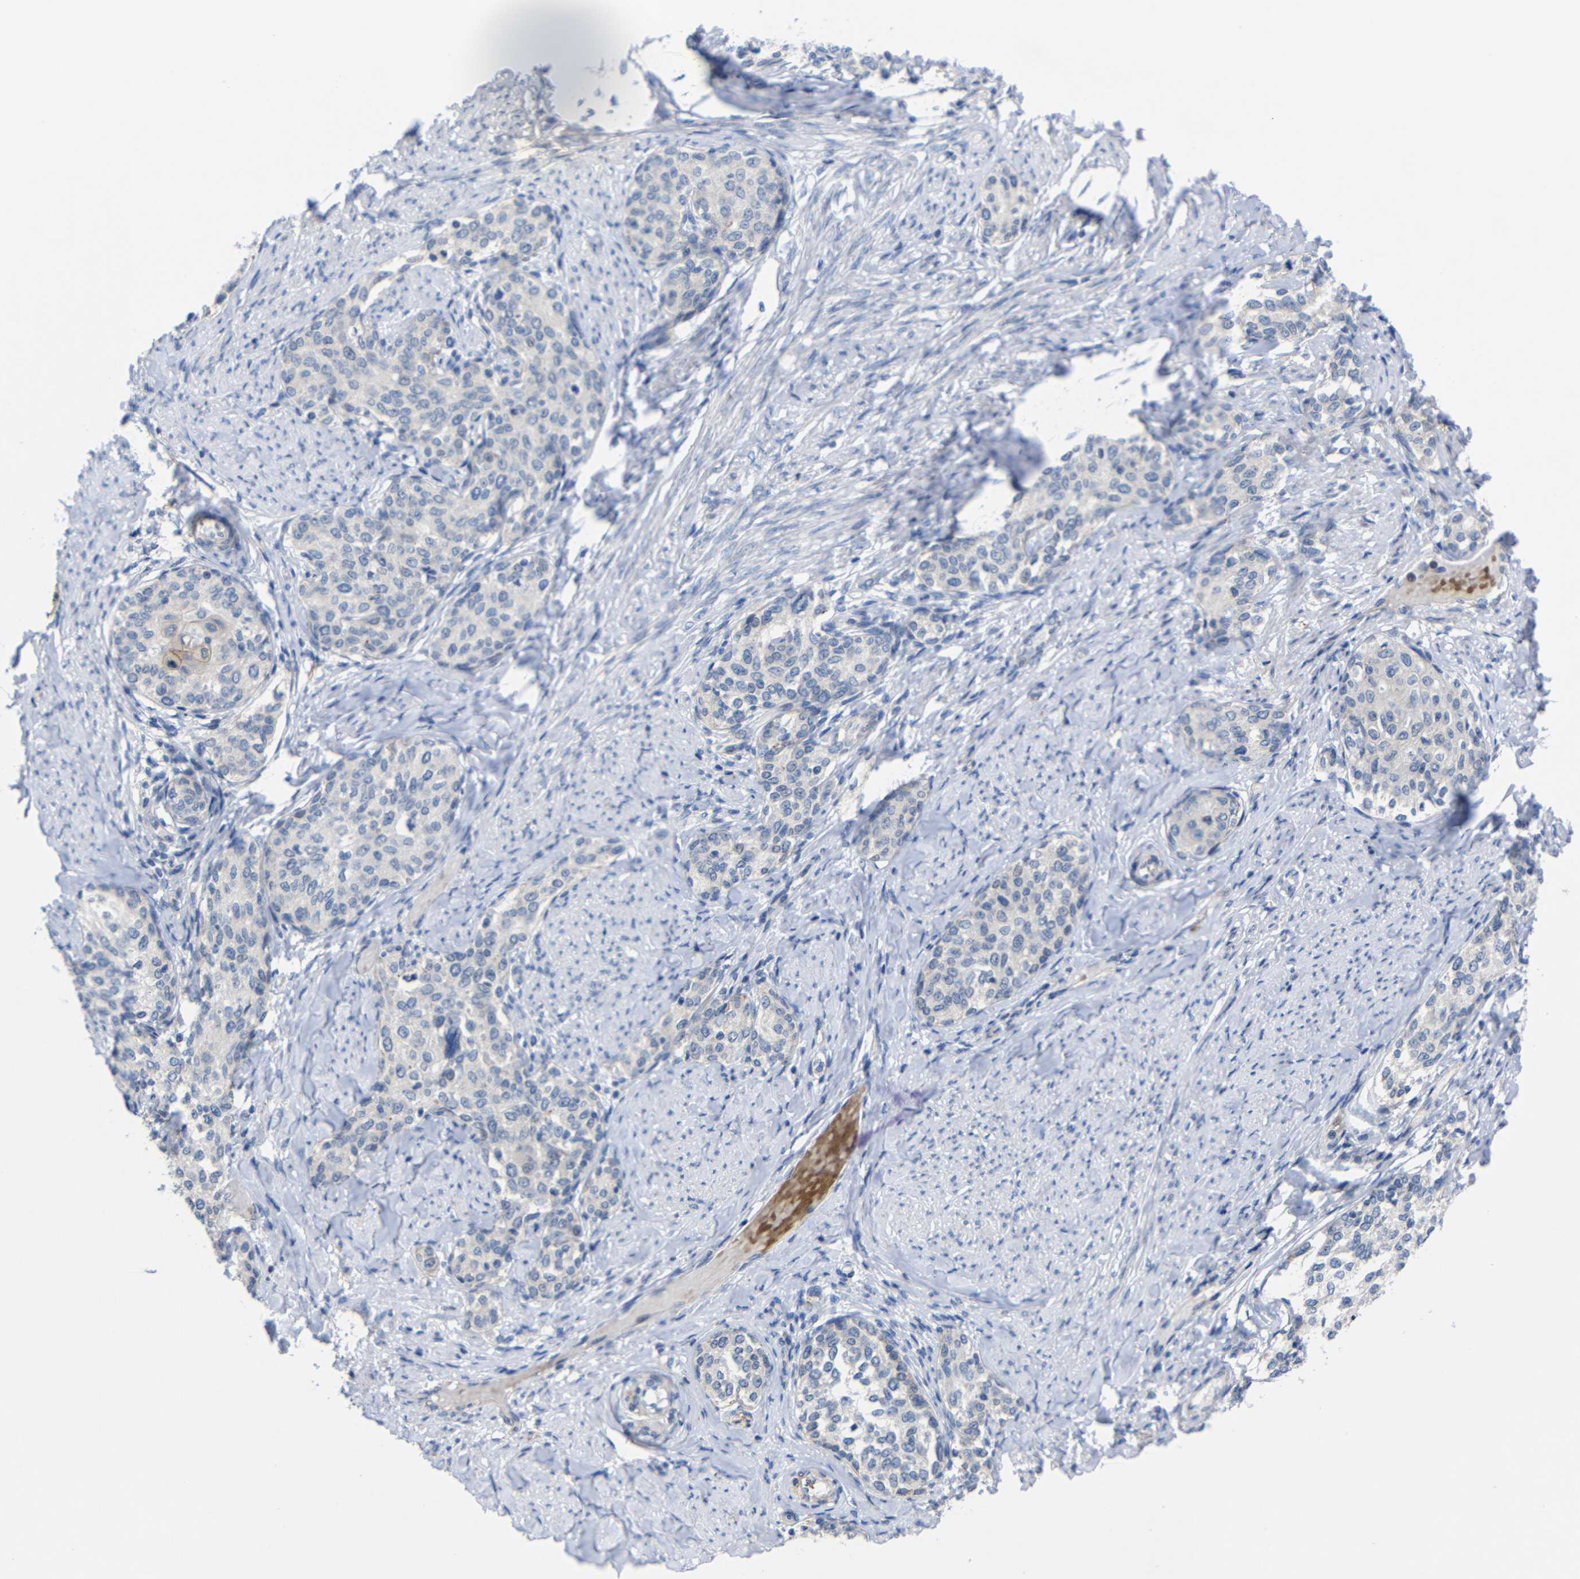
{"staining": {"intensity": "negative", "quantity": "none", "location": "none"}, "tissue": "cervical cancer", "cell_type": "Tumor cells", "image_type": "cancer", "snomed": [{"axis": "morphology", "description": "Squamous cell carcinoma, NOS"}, {"axis": "morphology", "description": "Adenocarcinoma, NOS"}, {"axis": "topography", "description": "Cervix"}], "caption": "Tumor cells are negative for brown protein staining in cervical cancer.", "gene": "CMTM1", "patient": {"sex": "female", "age": 52}}